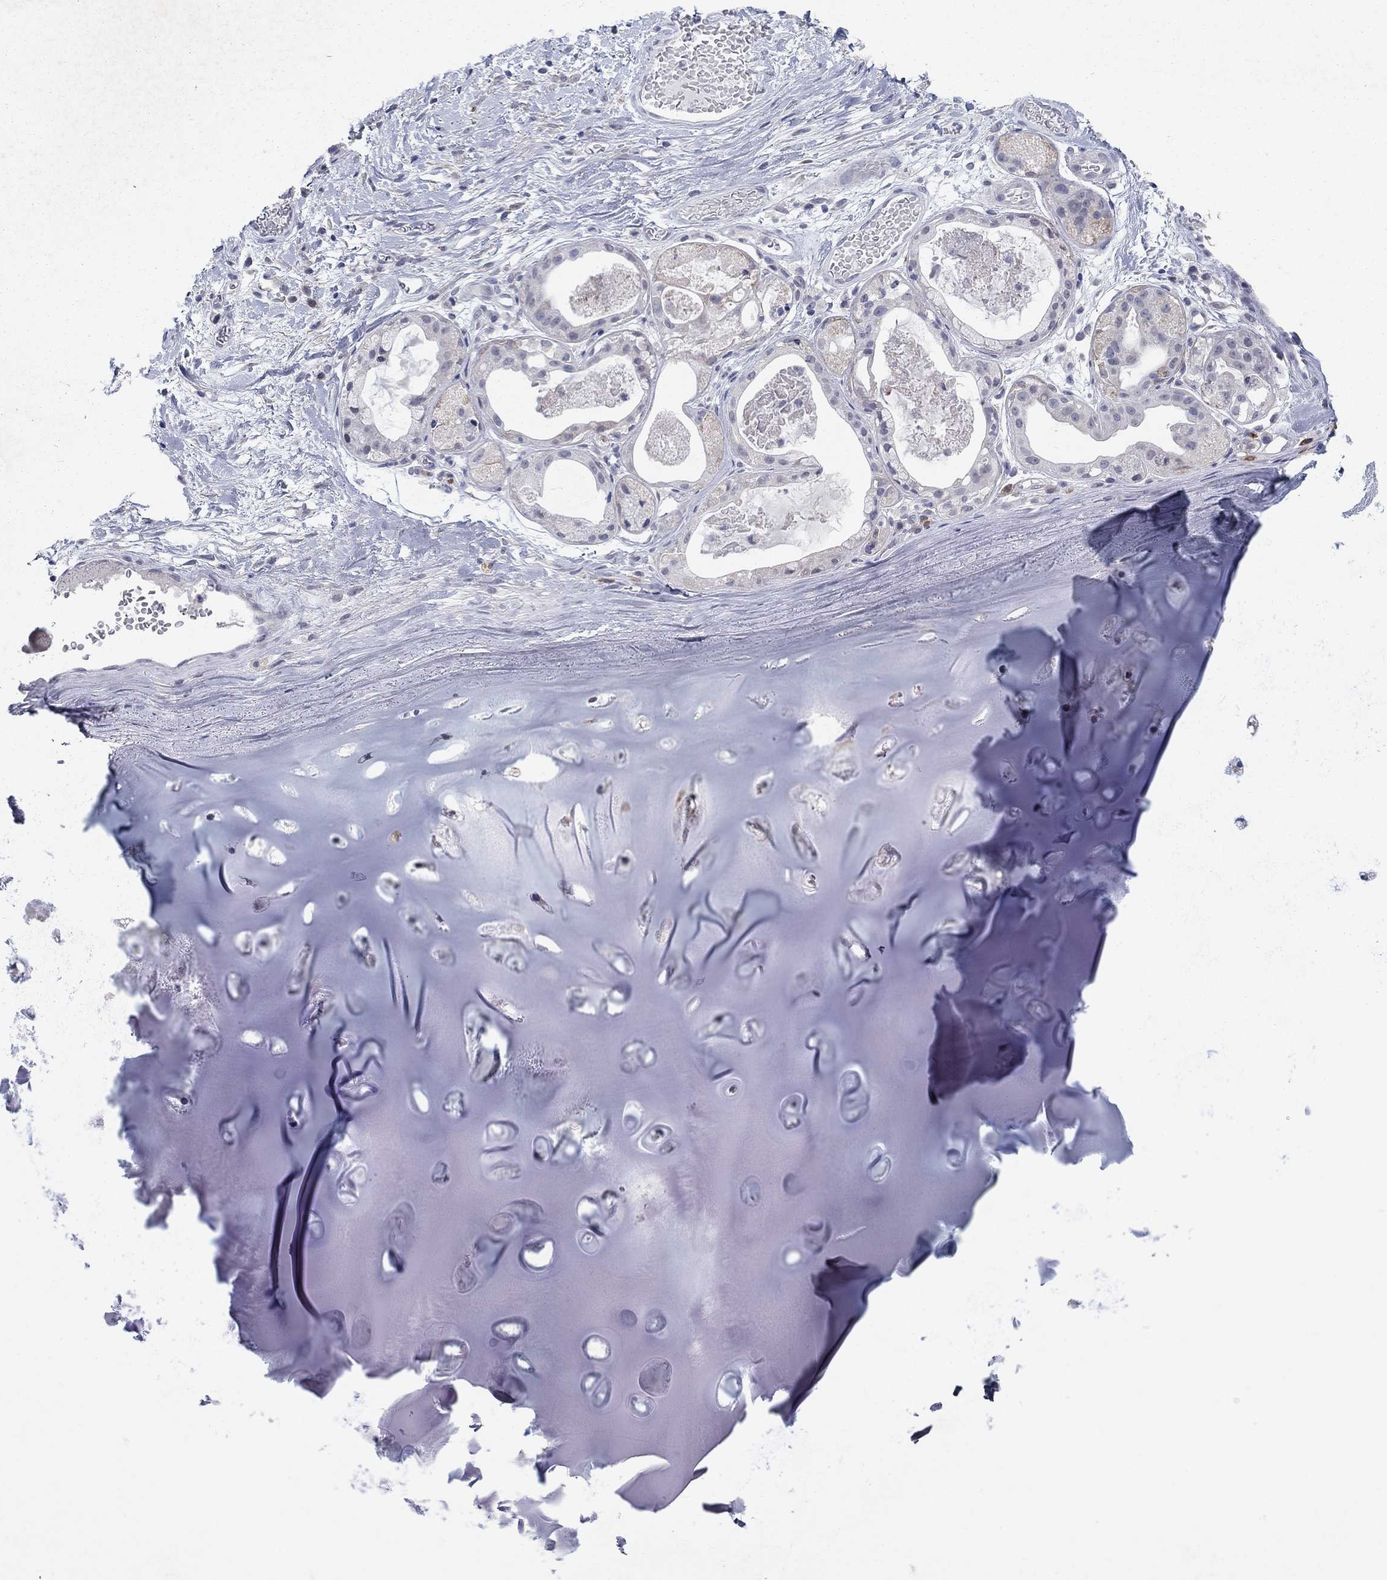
{"staining": {"intensity": "negative", "quantity": "none", "location": "none"}, "tissue": "soft tissue", "cell_type": "Chondrocytes", "image_type": "normal", "snomed": [{"axis": "morphology", "description": "Normal tissue, NOS"}, {"axis": "topography", "description": "Cartilage tissue"}], "caption": "This is a micrograph of IHC staining of benign soft tissue, which shows no staining in chondrocytes. (Brightfield microscopy of DAB immunohistochemistry at high magnification).", "gene": "NTRK2", "patient": {"sex": "male", "age": 81}}